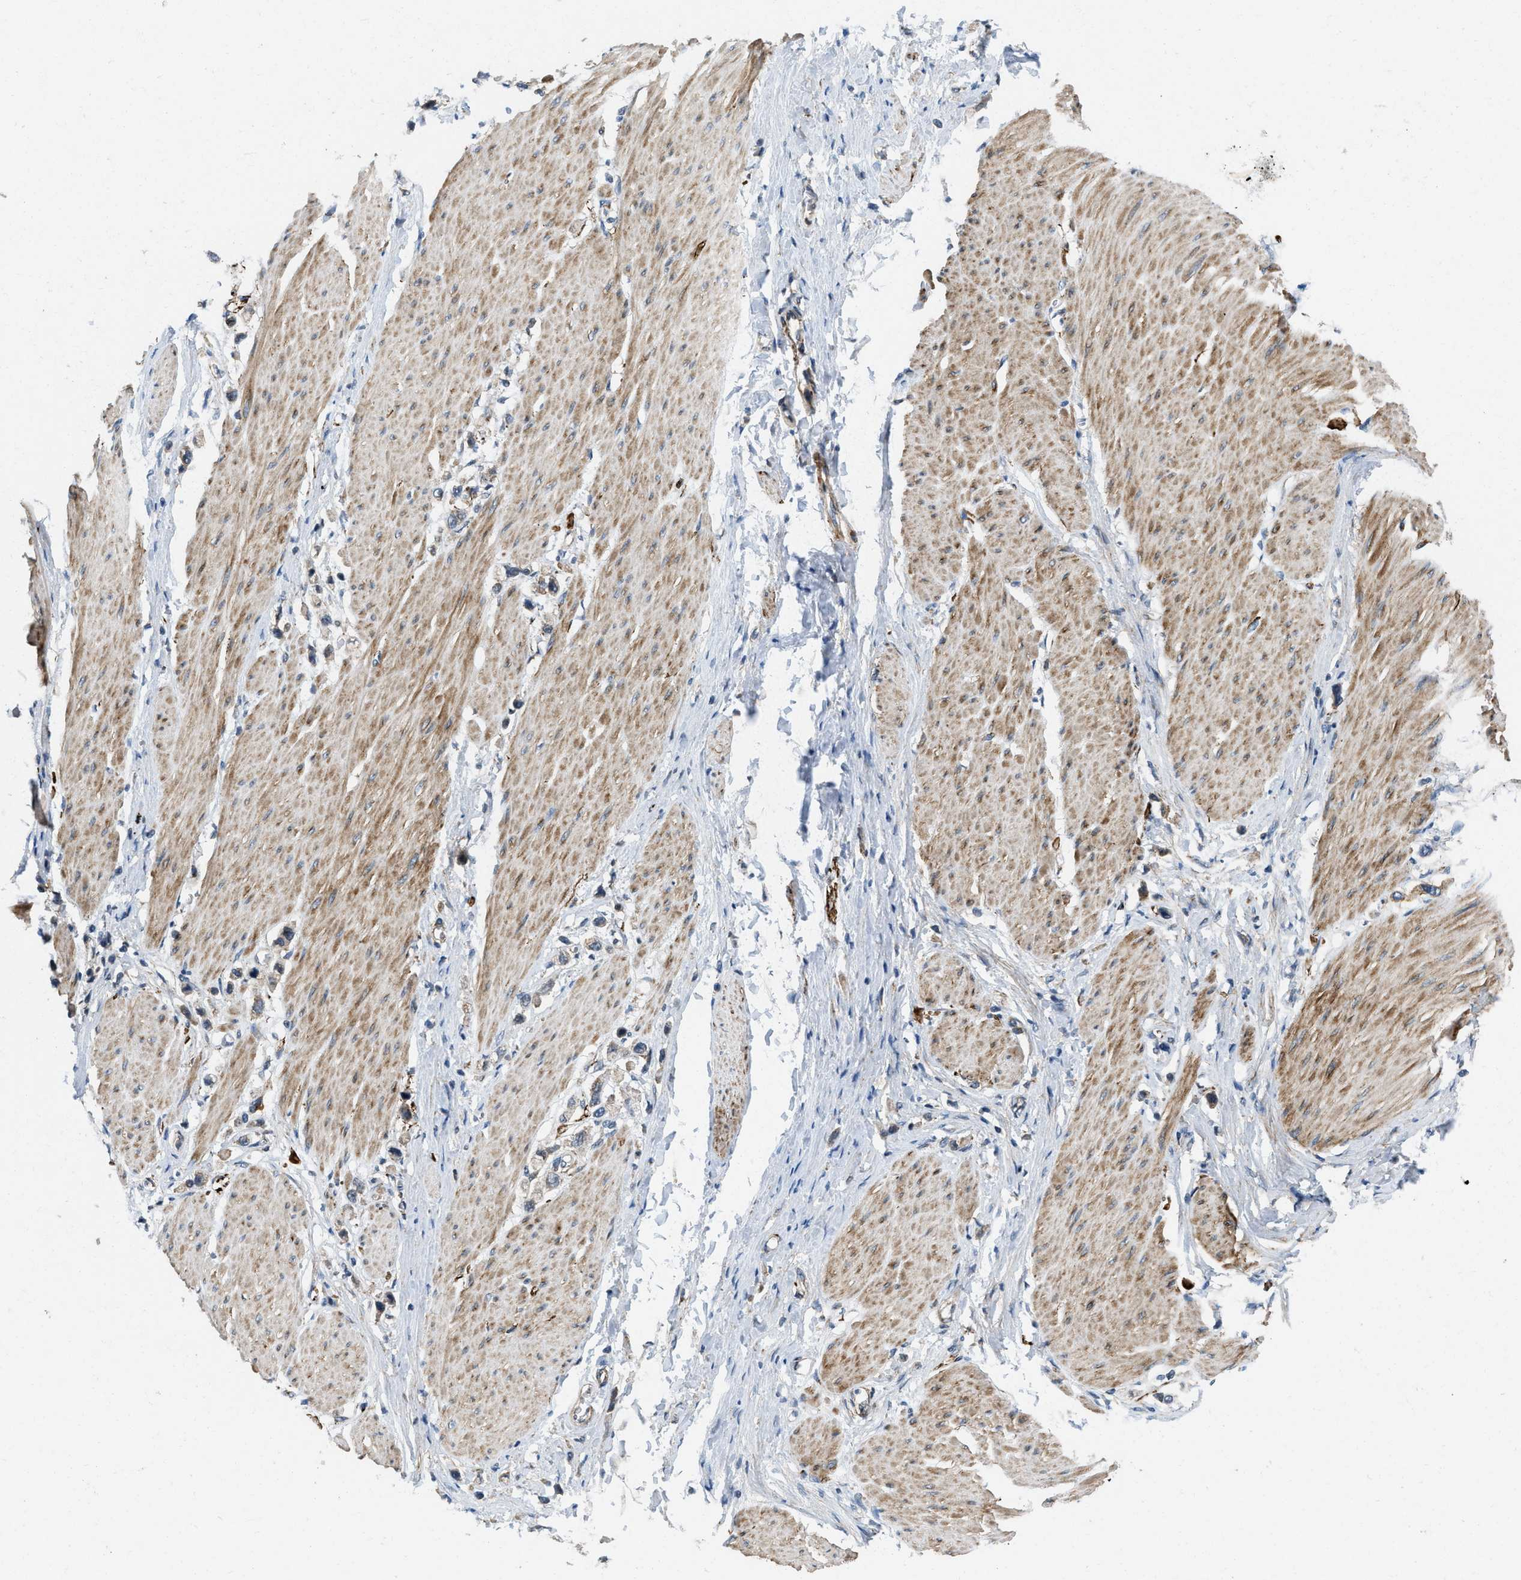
{"staining": {"intensity": "weak", "quantity": "<25%", "location": "cytoplasmic/membranous"}, "tissue": "stomach cancer", "cell_type": "Tumor cells", "image_type": "cancer", "snomed": [{"axis": "morphology", "description": "Adenocarcinoma, NOS"}, {"axis": "topography", "description": "Stomach"}], "caption": "A photomicrograph of adenocarcinoma (stomach) stained for a protein demonstrates no brown staining in tumor cells.", "gene": "ZNF599", "patient": {"sex": "female", "age": 65}}